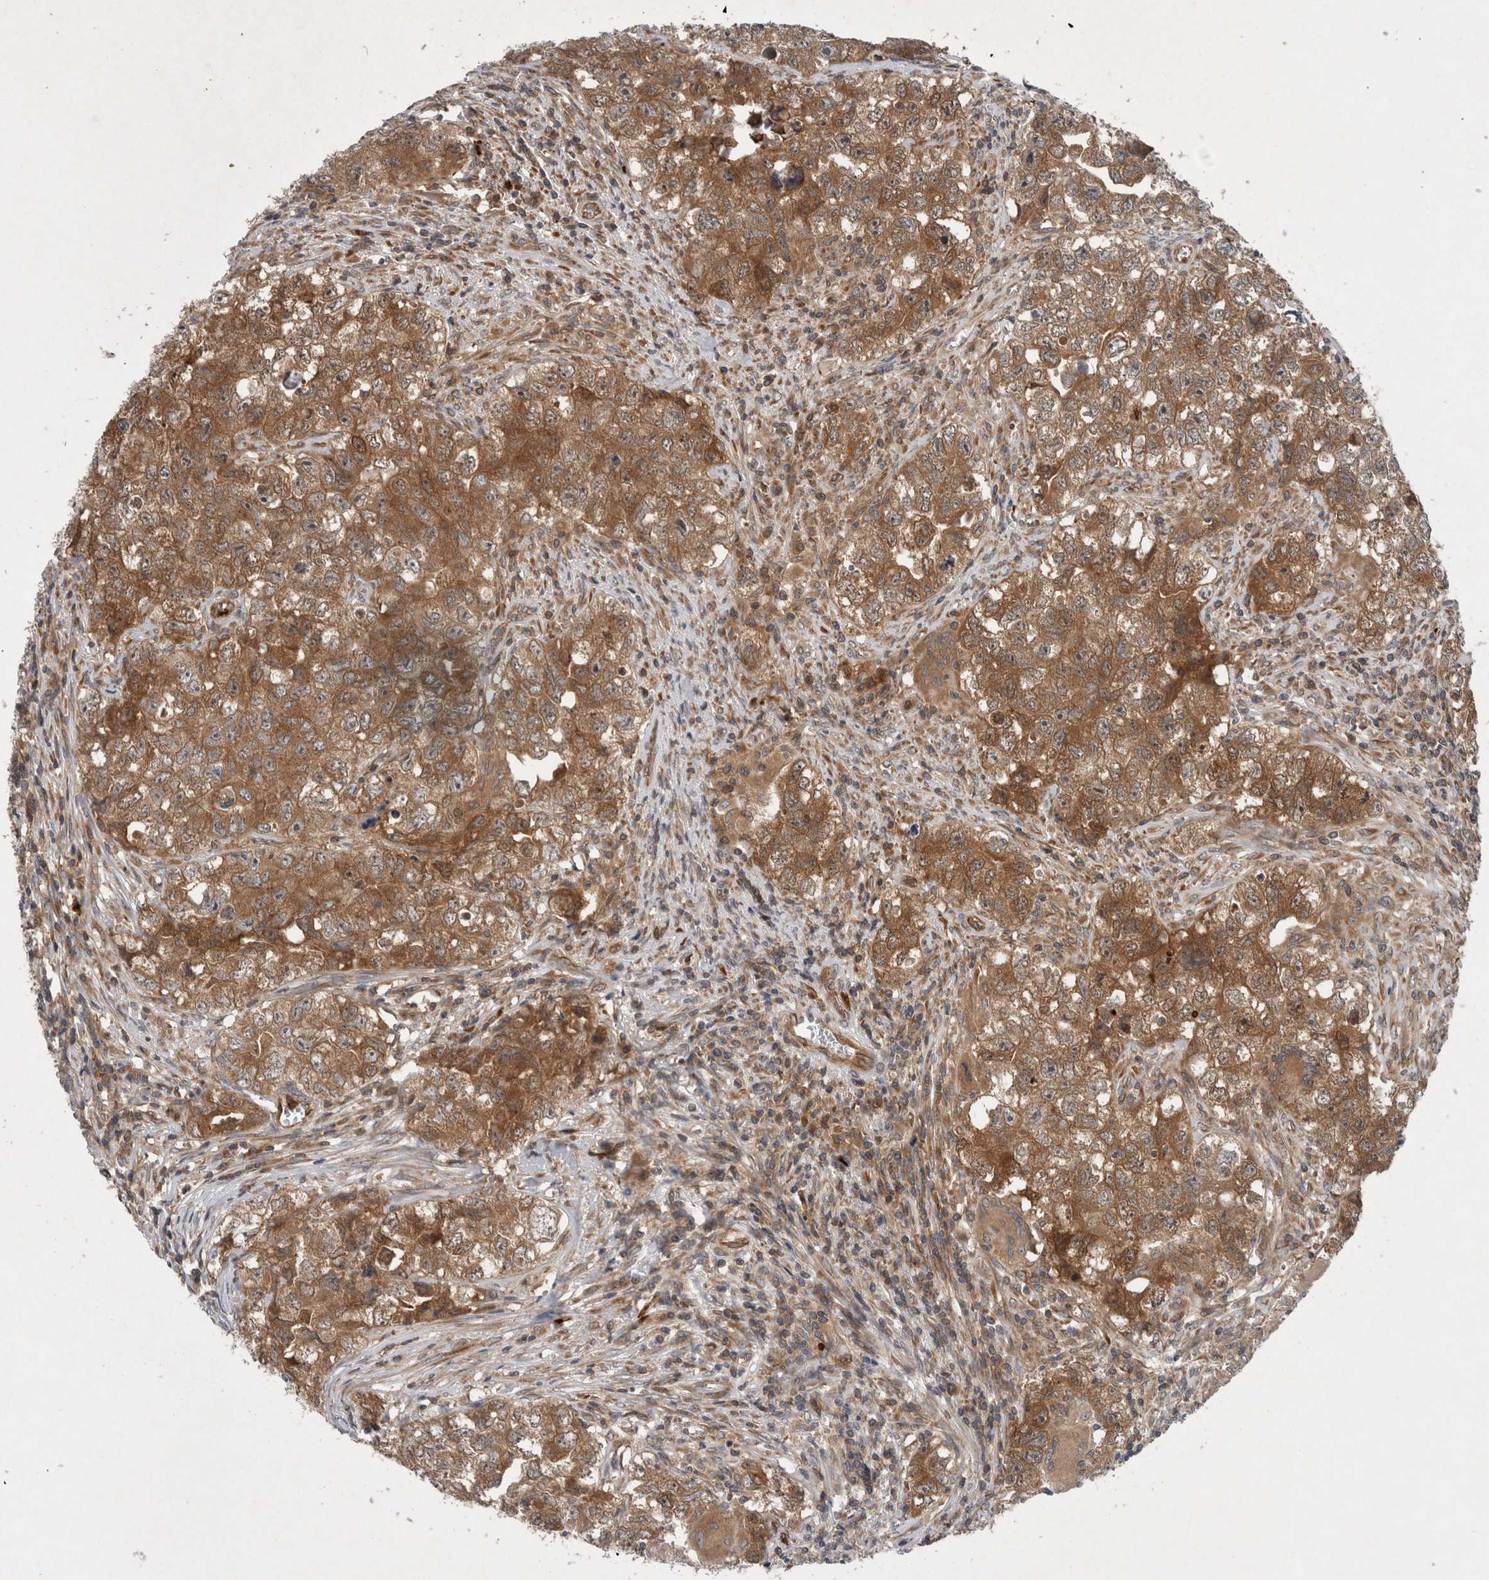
{"staining": {"intensity": "moderate", "quantity": ">75%", "location": "cytoplasmic/membranous"}, "tissue": "testis cancer", "cell_type": "Tumor cells", "image_type": "cancer", "snomed": [{"axis": "morphology", "description": "Seminoma, NOS"}, {"axis": "morphology", "description": "Carcinoma, Embryonal, NOS"}, {"axis": "topography", "description": "Testis"}], "caption": "Testis seminoma was stained to show a protein in brown. There is medium levels of moderate cytoplasmic/membranous positivity in approximately >75% of tumor cells.", "gene": "PDCD2", "patient": {"sex": "male", "age": 43}}